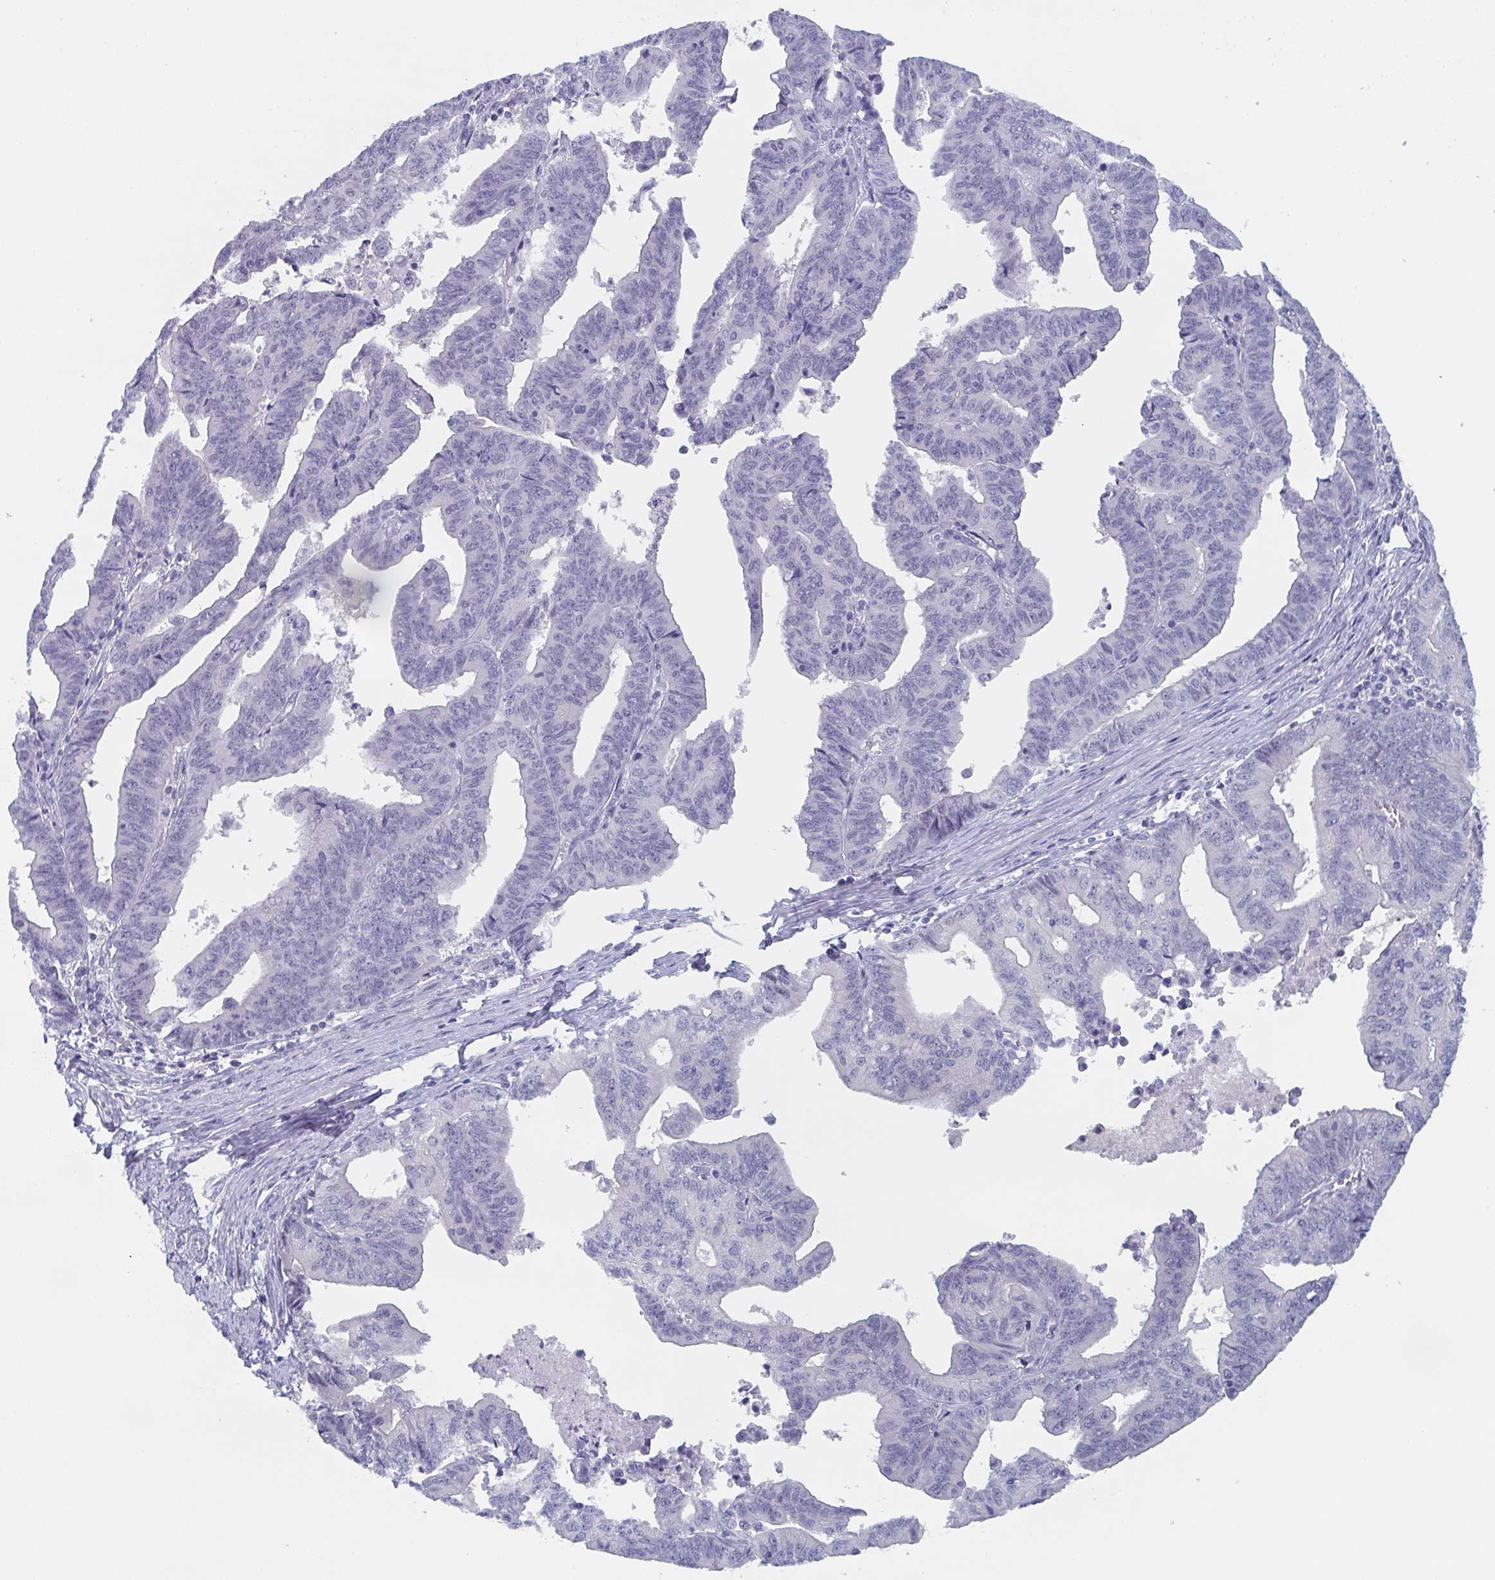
{"staining": {"intensity": "negative", "quantity": "none", "location": "none"}, "tissue": "endometrial cancer", "cell_type": "Tumor cells", "image_type": "cancer", "snomed": [{"axis": "morphology", "description": "Adenocarcinoma, NOS"}, {"axis": "topography", "description": "Endometrium"}], "caption": "Tumor cells show no significant positivity in endometrial cancer.", "gene": "DYDC2", "patient": {"sex": "female", "age": 65}}